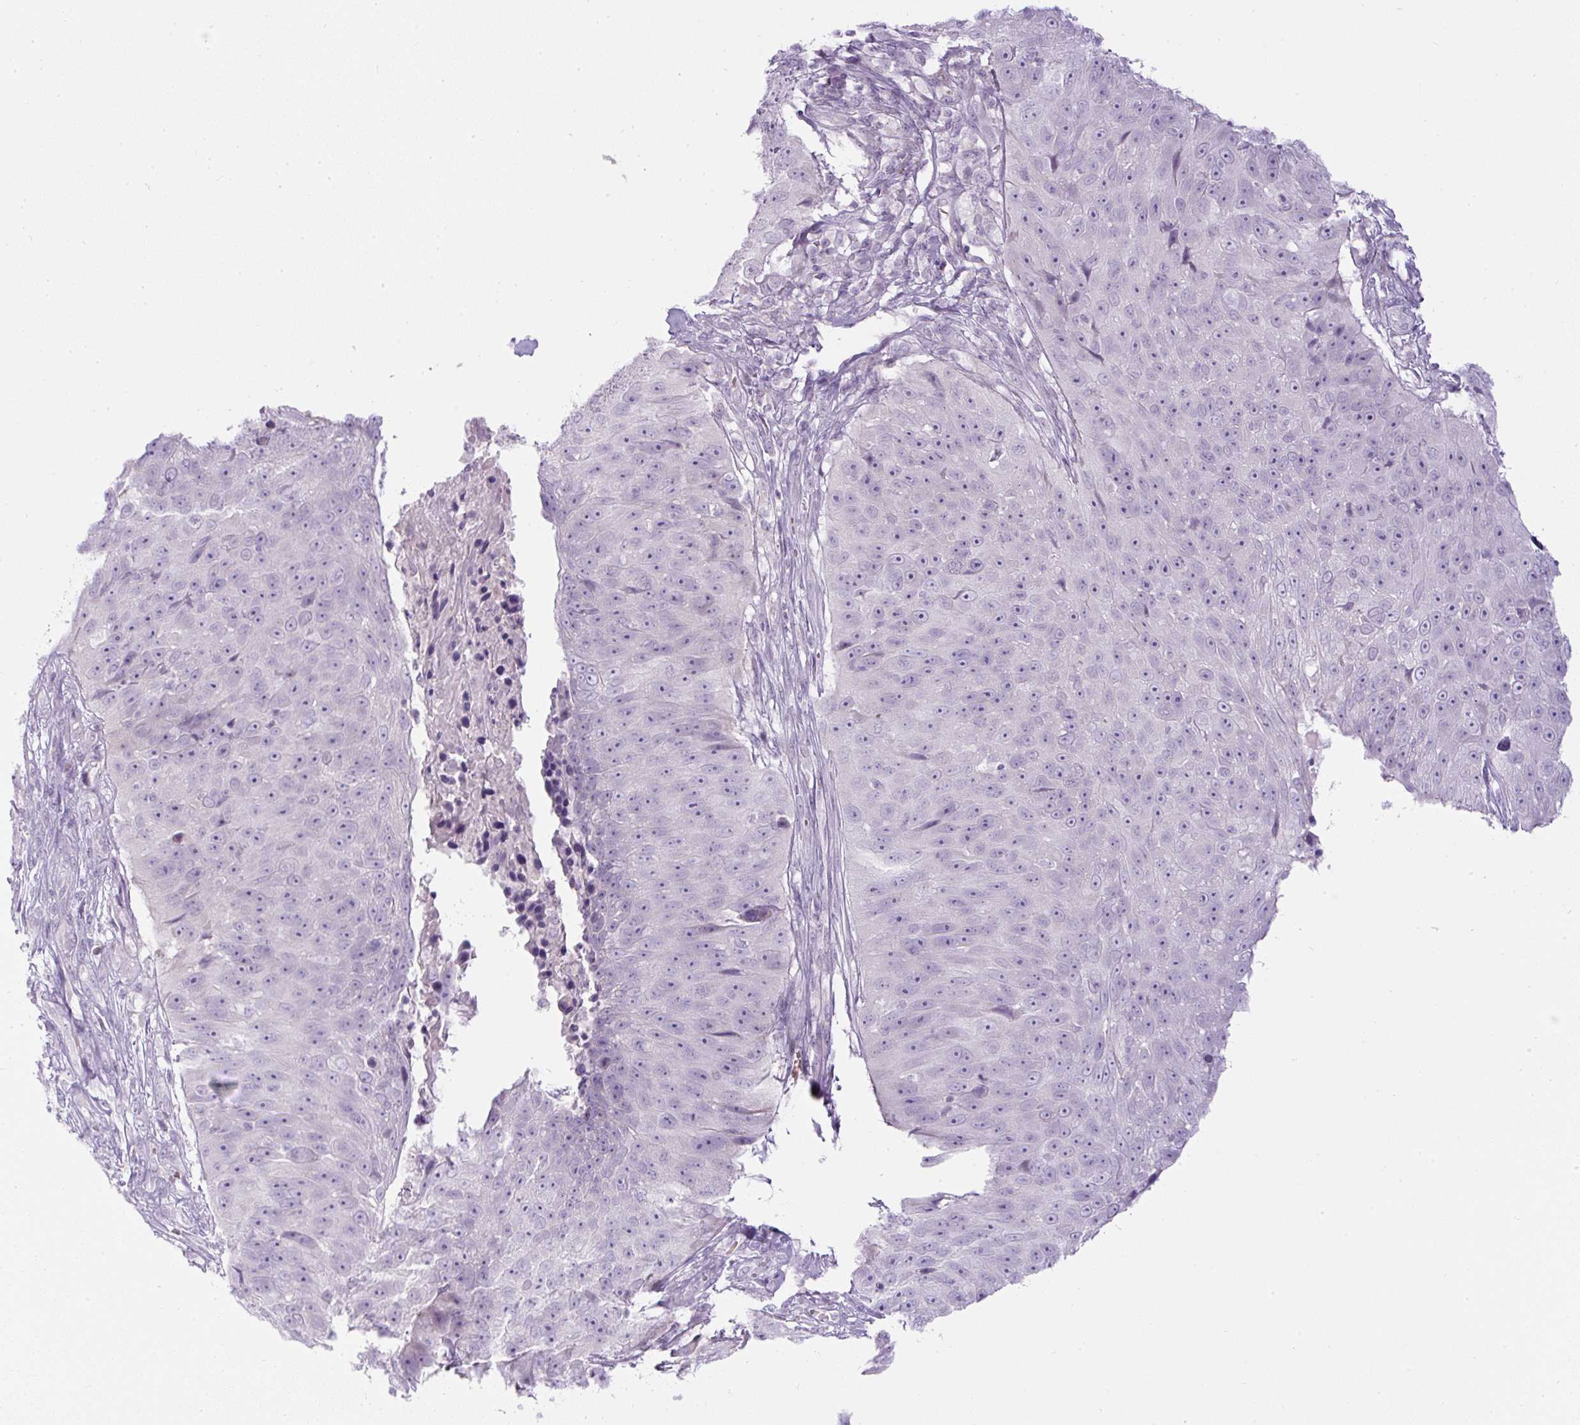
{"staining": {"intensity": "negative", "quantity": "none", "location": "none"}, "tissue": "skin cancer", "cell_type": "Tumor cells", "image_type": "cancer", "snomed": [{"axis": "morphology", "description": "Squamous cell carcinoma, NOS"}, {"axis": "topography", "description": "Skin"}], "caption": "Skin cancer (squamous cell carcinoma) stained for a protein using immunohistochemistry (IHC) shows no expression tumor cells.", "gene": "FGFBP3", "patient": {"sex": "female", "age": 87}}